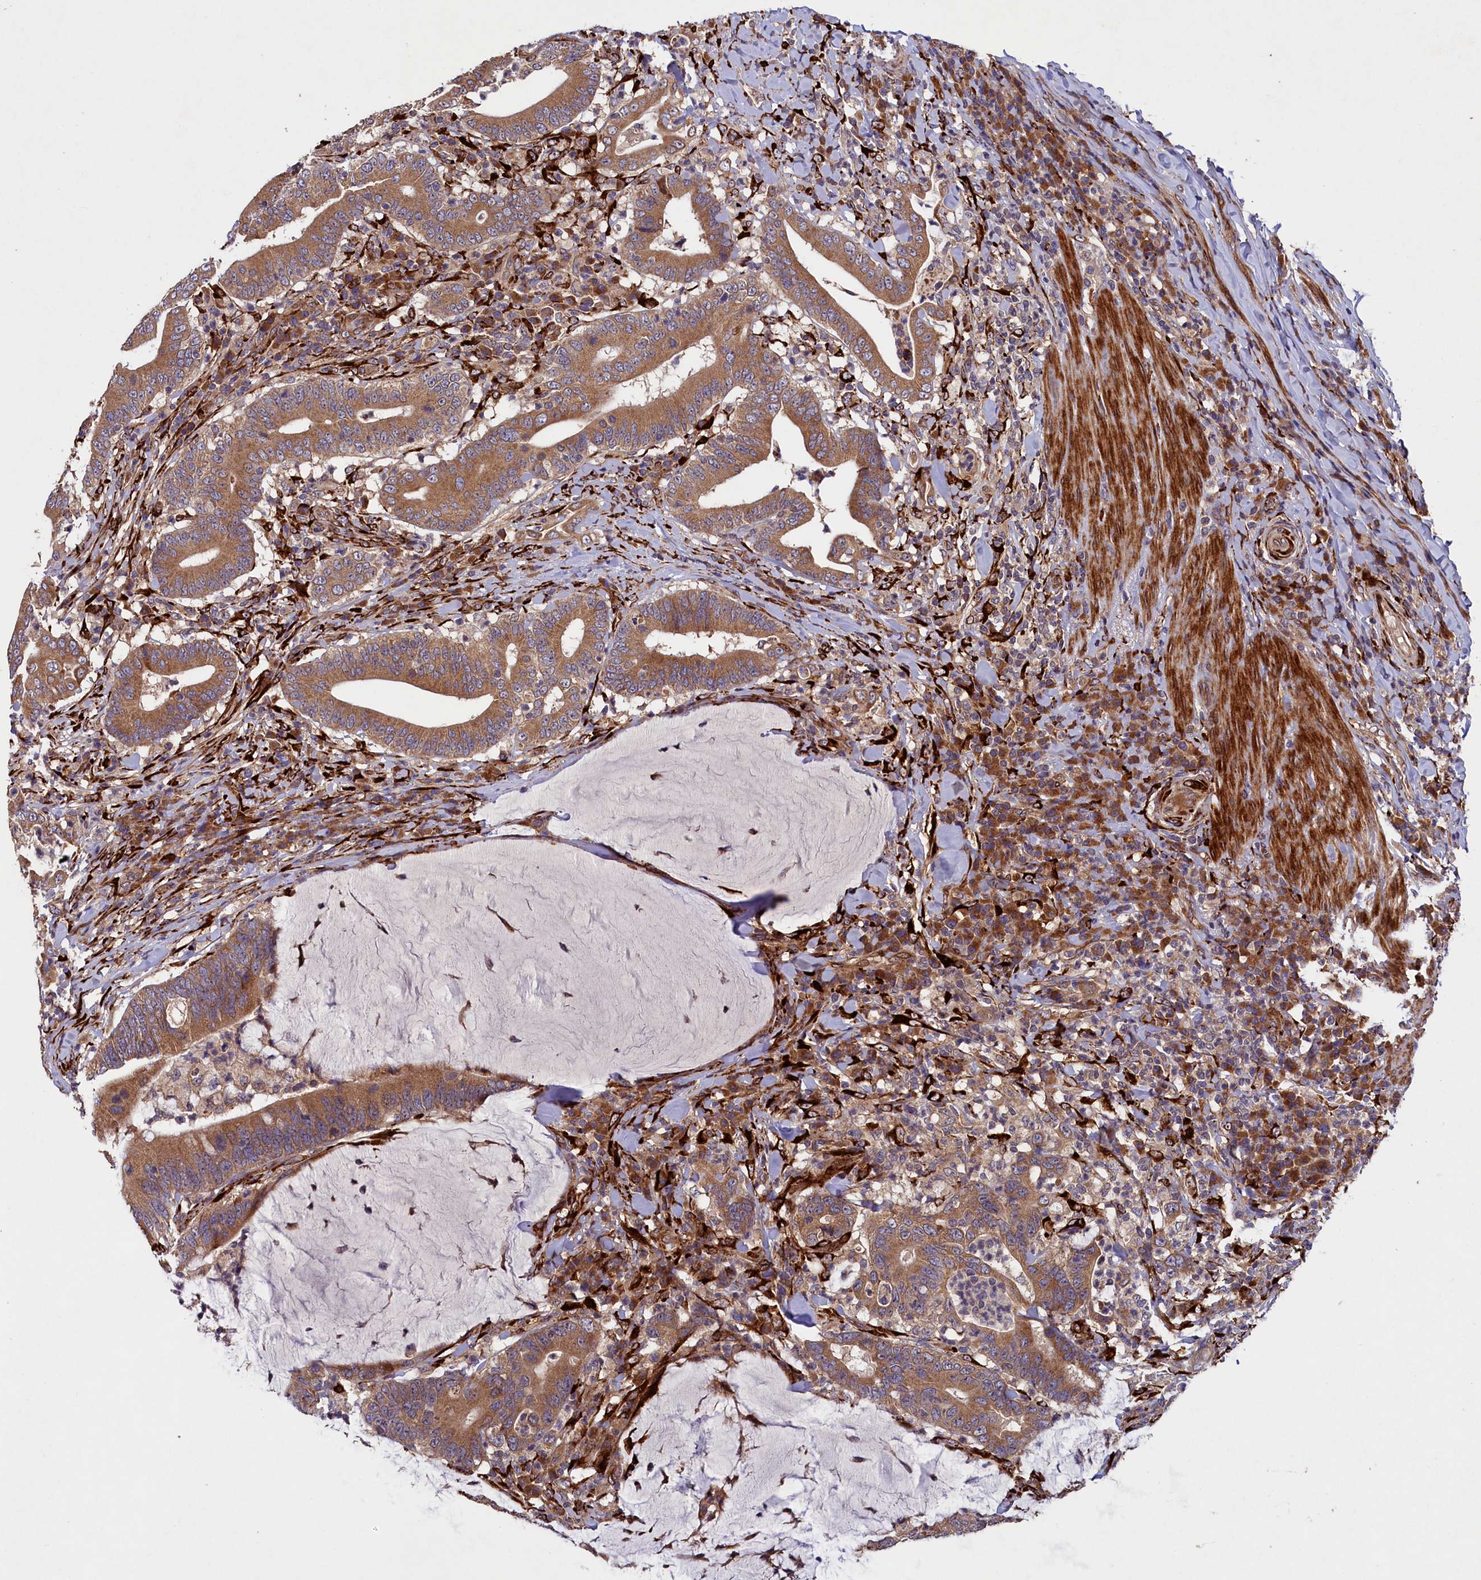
{"staining": {"intensity": "moderate", "quantity": ">75%", "location": "cytoplasmic/membranous"}, "tissue": "colorectal cancer", "cell_type": "Tumor cells", "image_type": "cancer", "snomed": [{"axis": "morphology", "description": "Adenocarcinoma, NOS"}, {"axis": "topography", "description": "Colon"}], "caption": "A histopathology image of colorectal cancer (adenocarcinoma) stained for a protein exhibits moderate cytoplasmic/membranous brown staining in tumor cells.", "gene": "ARRDC4", "patient": {"sex": "female", "age": 66}}